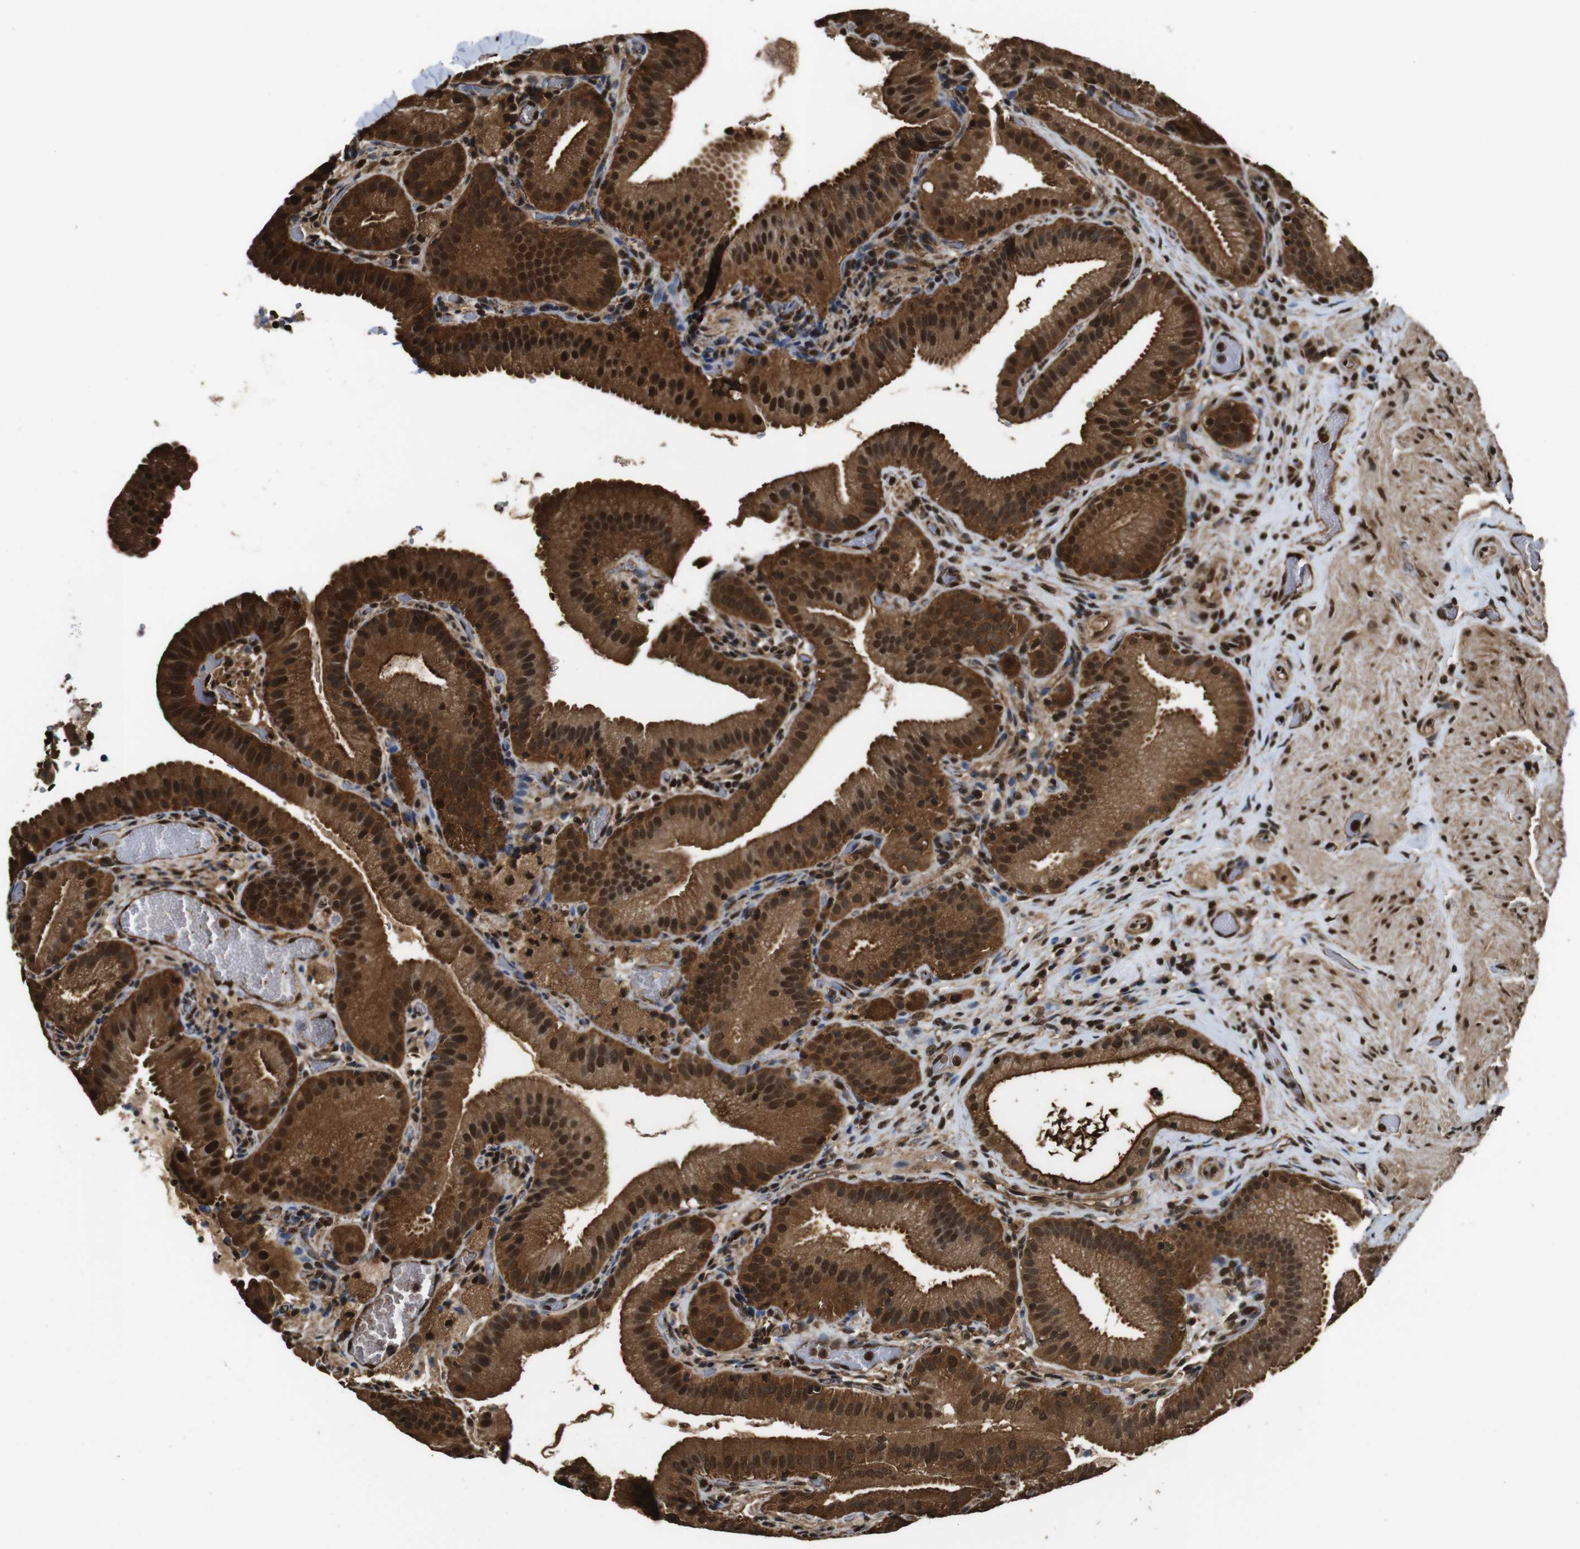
{"staining": {"intensity": "strong", "quantity": ">75%", "location": "cytoplasmic/membranous,nuclear"}, "tissue": "gallbladder", "cell_type": "Glandular cells", "image_type": "normal", "snomed": [{"axis": "morphology", "description": "Normal tissue, NOS"}, {"axis": "topography", "description": "Gallbladder"}], "caption": "Unremarkable gallbladder was stained to show a protein in brown. There is high levels of strong cytoplasmic/membranous,nuclear expression in approximately >75% of glandular cells. Using DAB (brown) and hematoxylin (blue) stains, captured at high magnification using brightfield microscopy.", "gene": "VCP", "patient": {"sex": "male", "age": 54}}